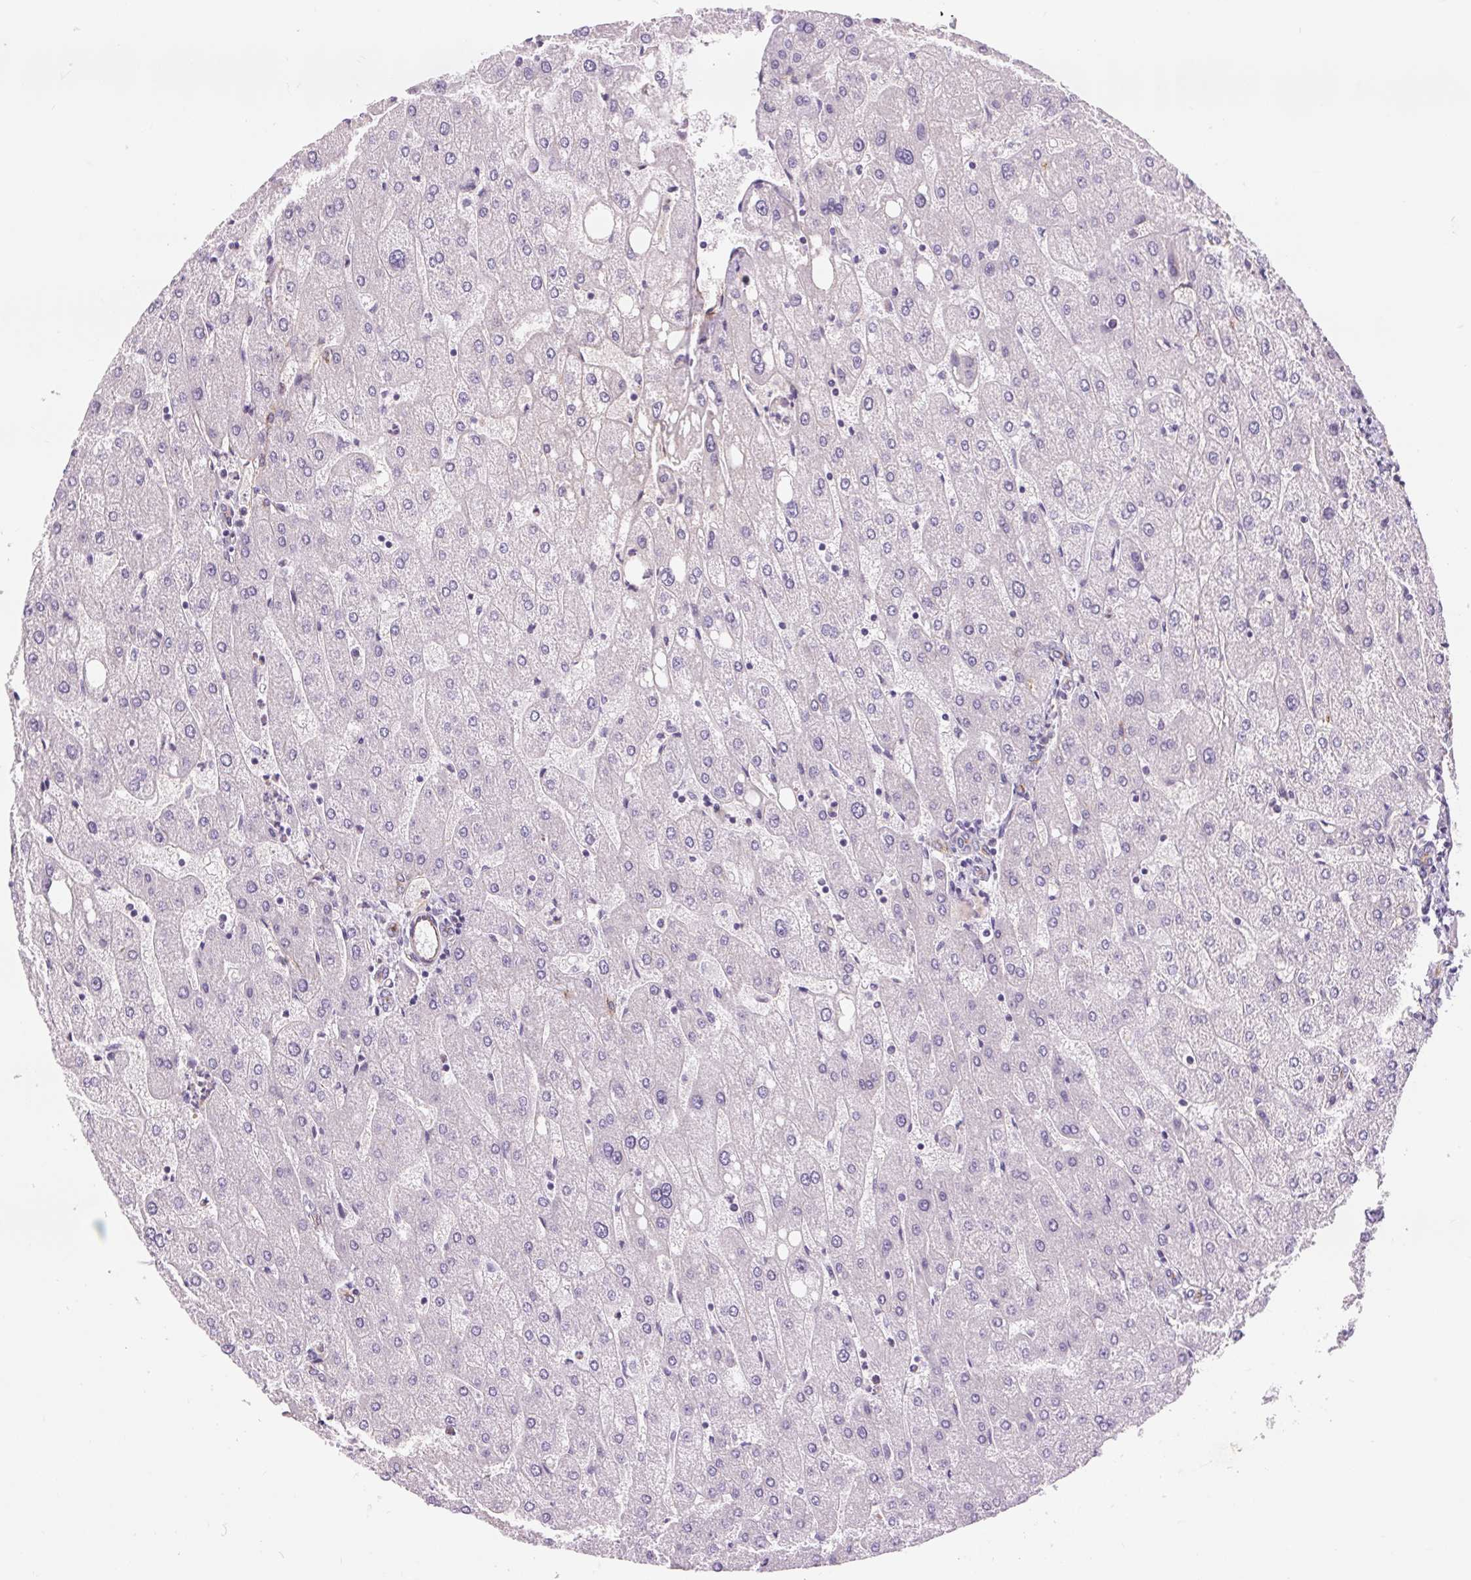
{"staining": {"intensity": "weak", "quantity": "25%-75%", "location": "cytoplasmic/membranous"}, "tissue": "liver", "cell_type": "Cholangiocytes", "image_type": "normal", "snomed": [{"axis": "morphology", "description": "Normal tissue, NOS"}, {"axis": "topography", "description": "Liver"}], "caption": "Protein expression analysis of unremarkable human liver reveals weak cytoplasmic/membranous staining in about 25%-75% of cholangiocytes. (DAB (3,3'-diaminobenzidine) IHC, brown staining for protein, blue staining for nuclei).", "gene": "DIXDC1", "patient": {"sex": "male", "age": 67}}